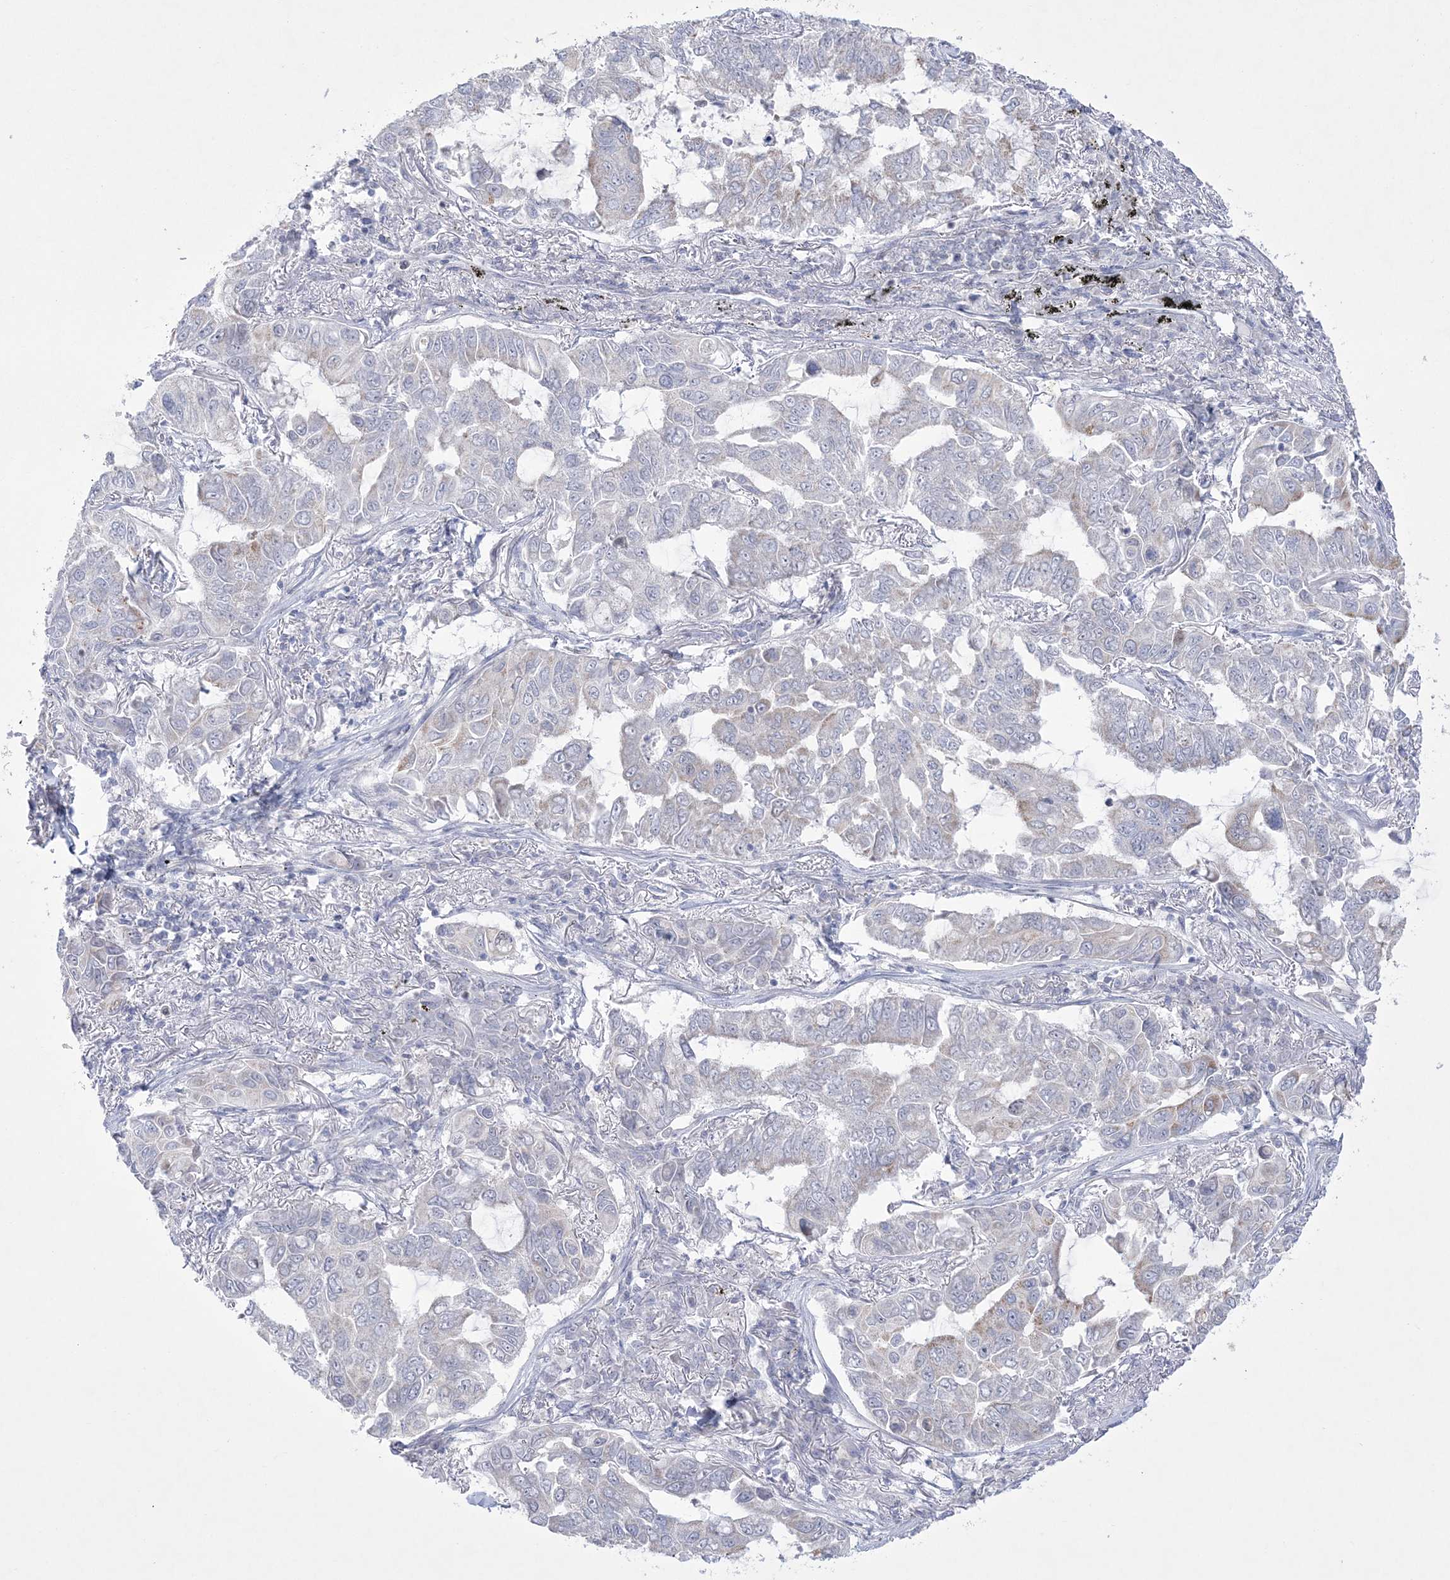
{"staining": {"intensity": "weak", "quantity": "<25%", "location": "nuclear"}, "tissue": "lung cancer", "cell_type": "Tumor cells", "image_type": "cancer", "snomed": [{"axis": "morphology", "description": "Adenocarcinoma, NOS"}, {"axis": "topography", "description": "Lung"}], "caption": "DAB immunohistochemical staining of human lung cancer (adenocarcinoma) exhibits no significant staining in tumor cells.", "gene": "WDR27", "patient": {"sex": "male", "age": 64}}